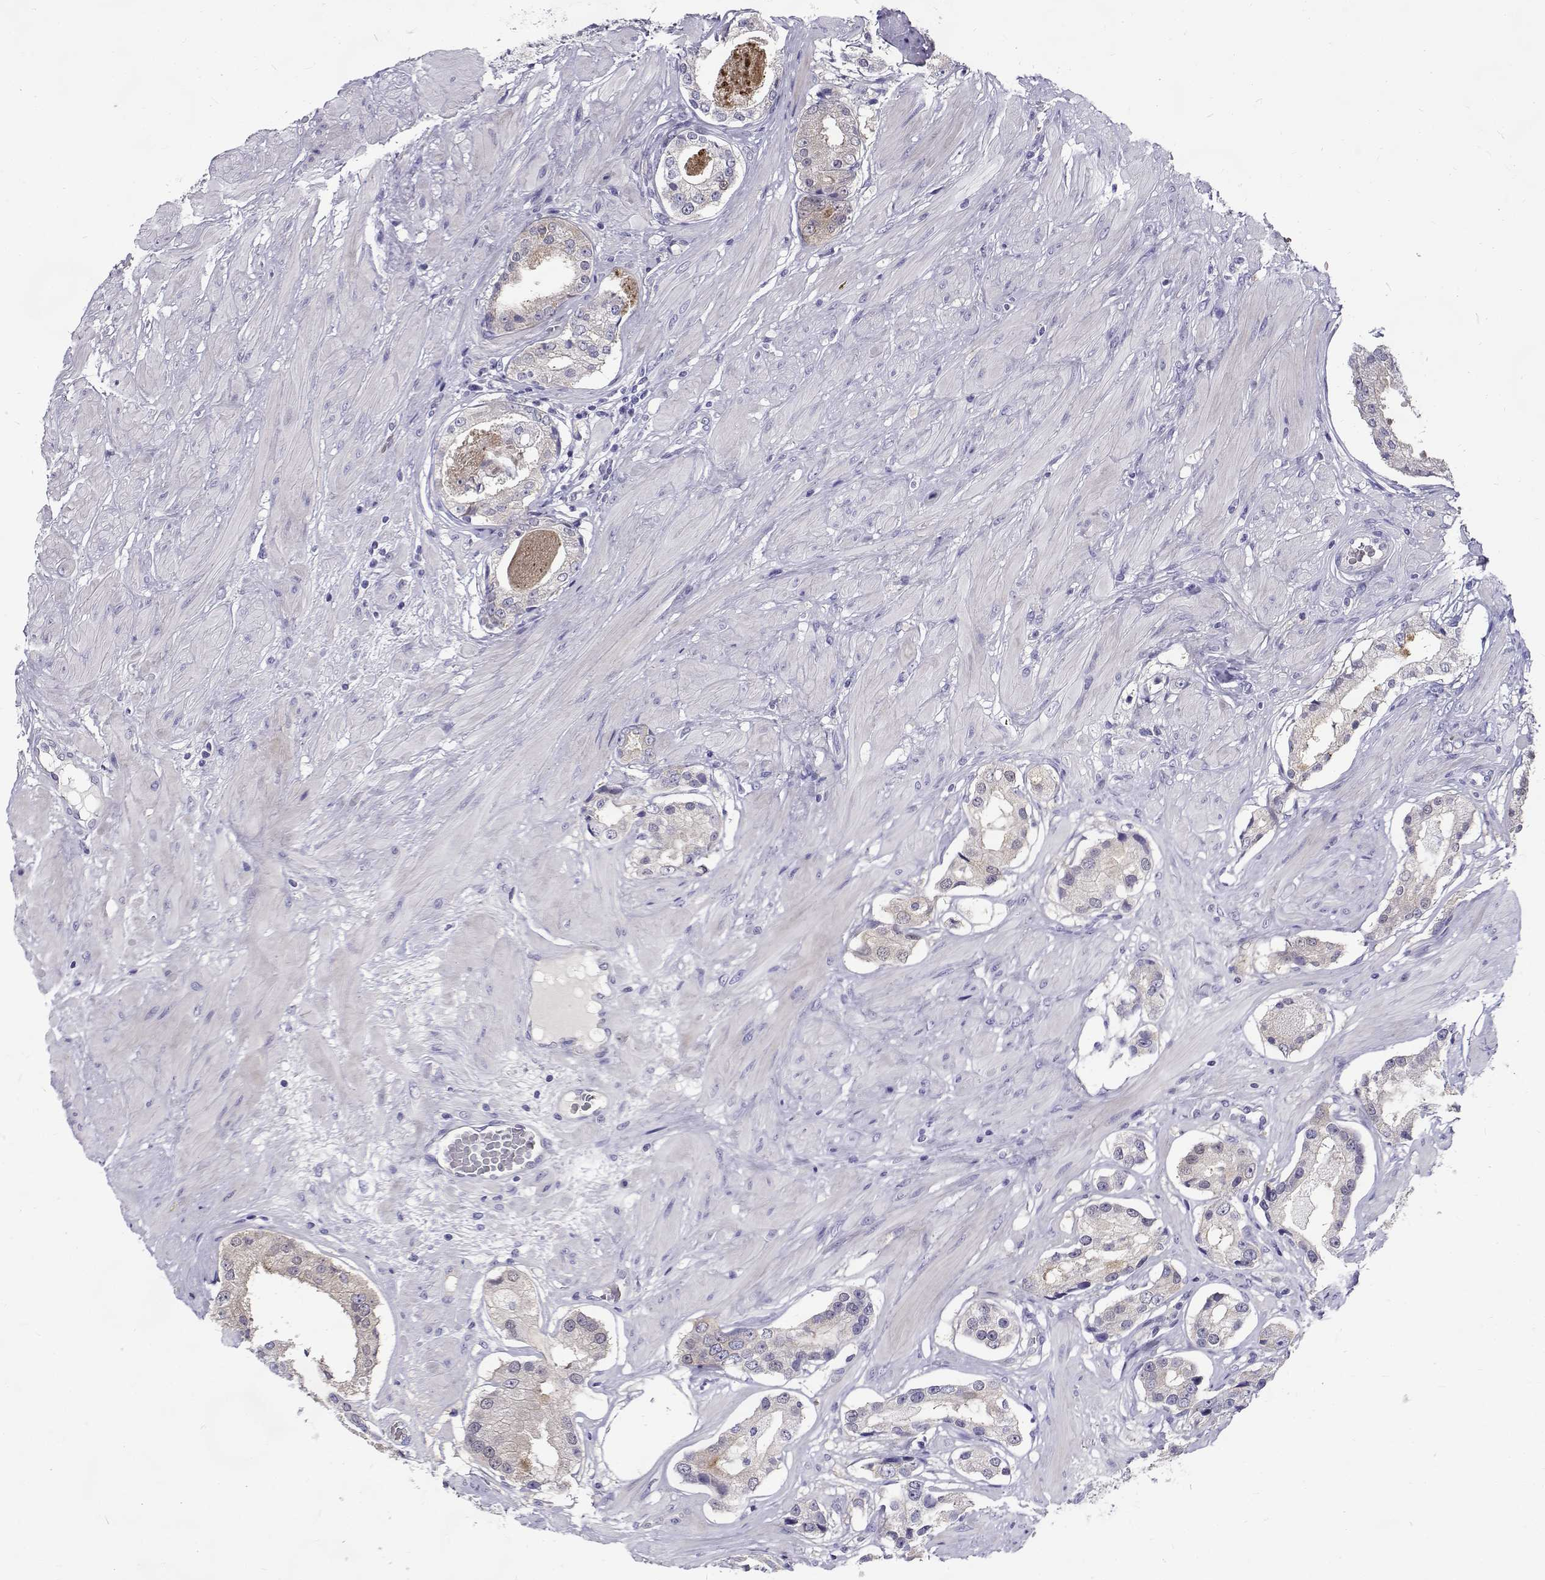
{"staining": {"intensity": "negative", "quantity": "none", "location": "none"}, "tissue": "prostate cancer", "cell_type": "Tumor cells", "image_type": "cancer", "snomed": [{"axis": "morphology", "description": "Adenocarcinoma, Low grade"}, {"axis": "topography", "description": "Prostate"}], "caption": "This is an immunohistochemistry (IHC) image of adenocarcinoma (low-grade) (prostate). There is no staining in tumor cells.", "gene": "IGSF1", "patient": {"sex": "male", "age": 60}}